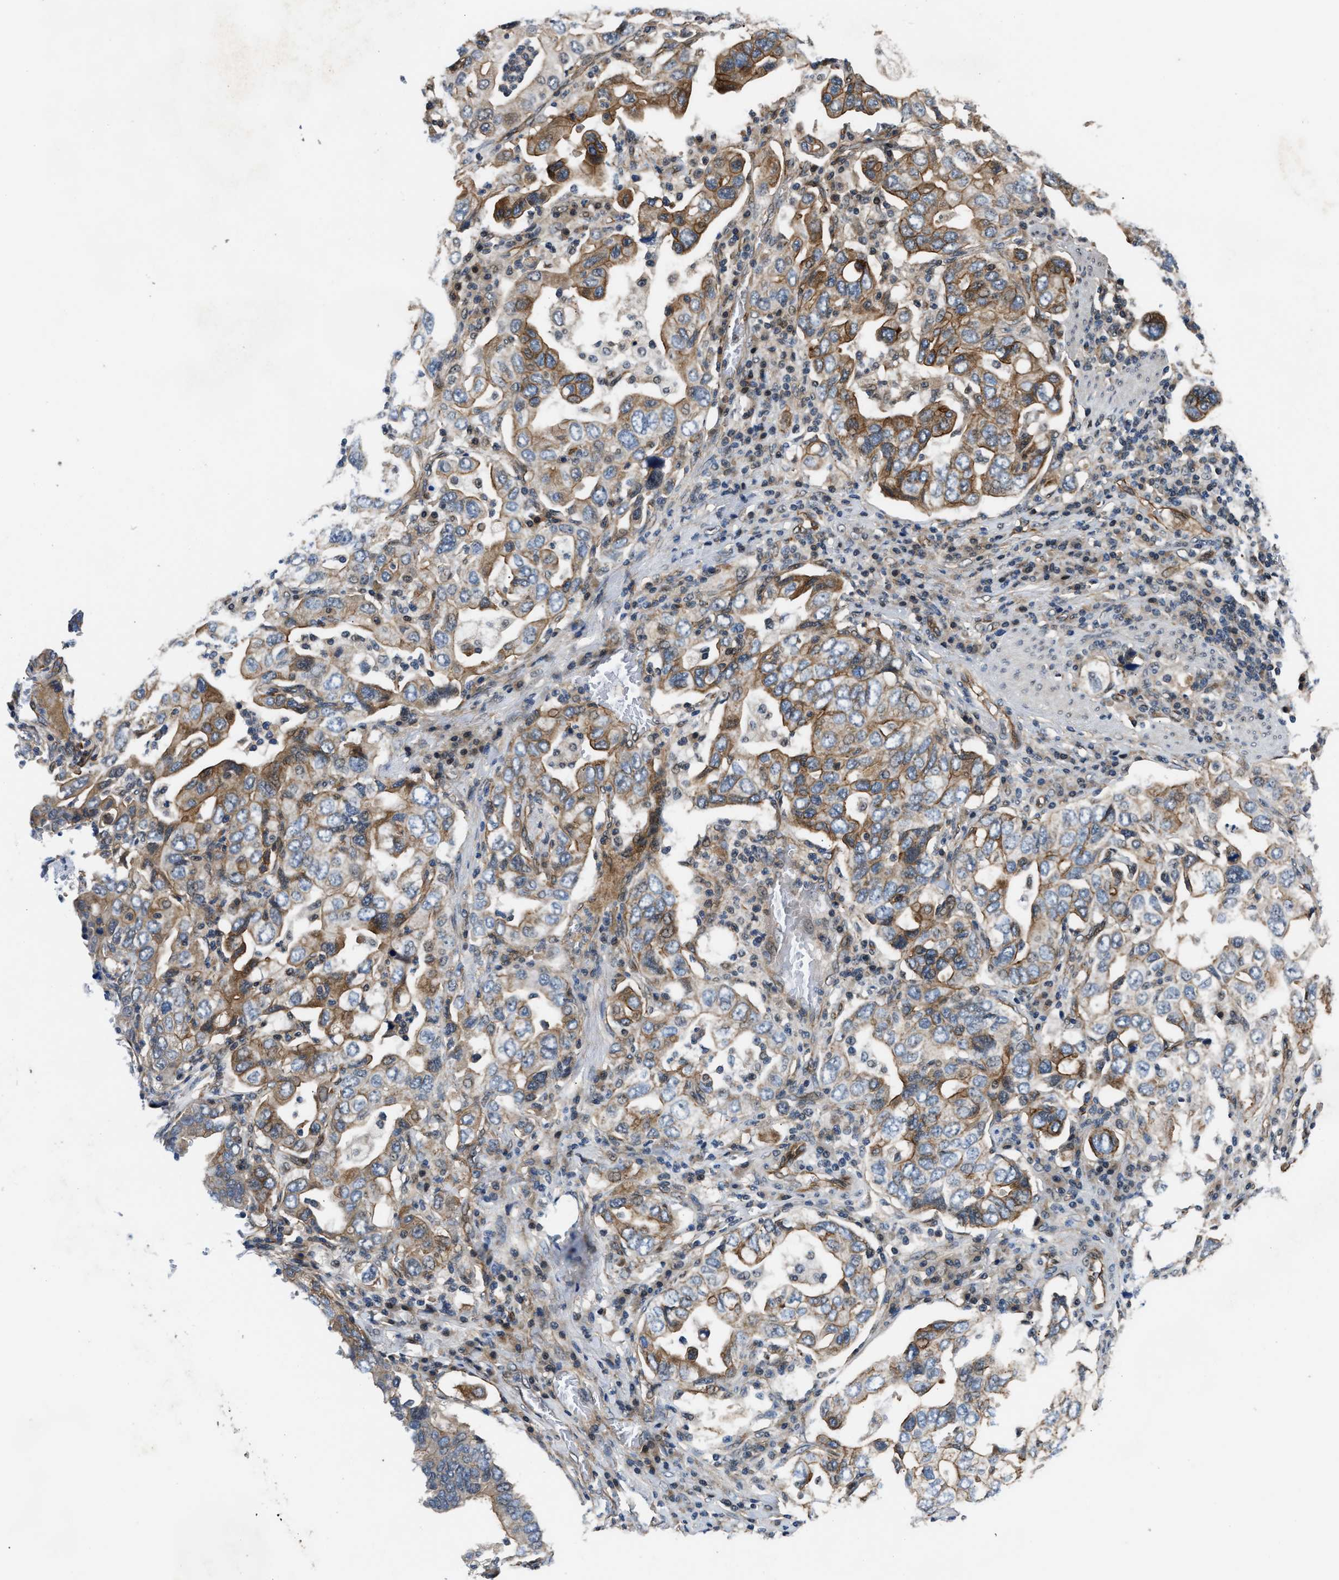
{"staining": {"intensity": "moderate", "quantity": ">75%", "location": "cytoplasmic/membranous"}, "tissue": "stomach cancer", "cell_type": "Tumor cells", "image_type": "cancer", "snomed": [{"axis": "morphology", "description": "Adenocarcinoma, NOS"}, {"axis": "topography", "description": "Stomach, upper"}], "caption": "Tumor cells exhibit moderate cytoplasmic/membranous staining in about >75% of cells in adenocarcinoma (stomach).", "gene": "COPS2", "patient": {"sex": "male", "age": 62}}